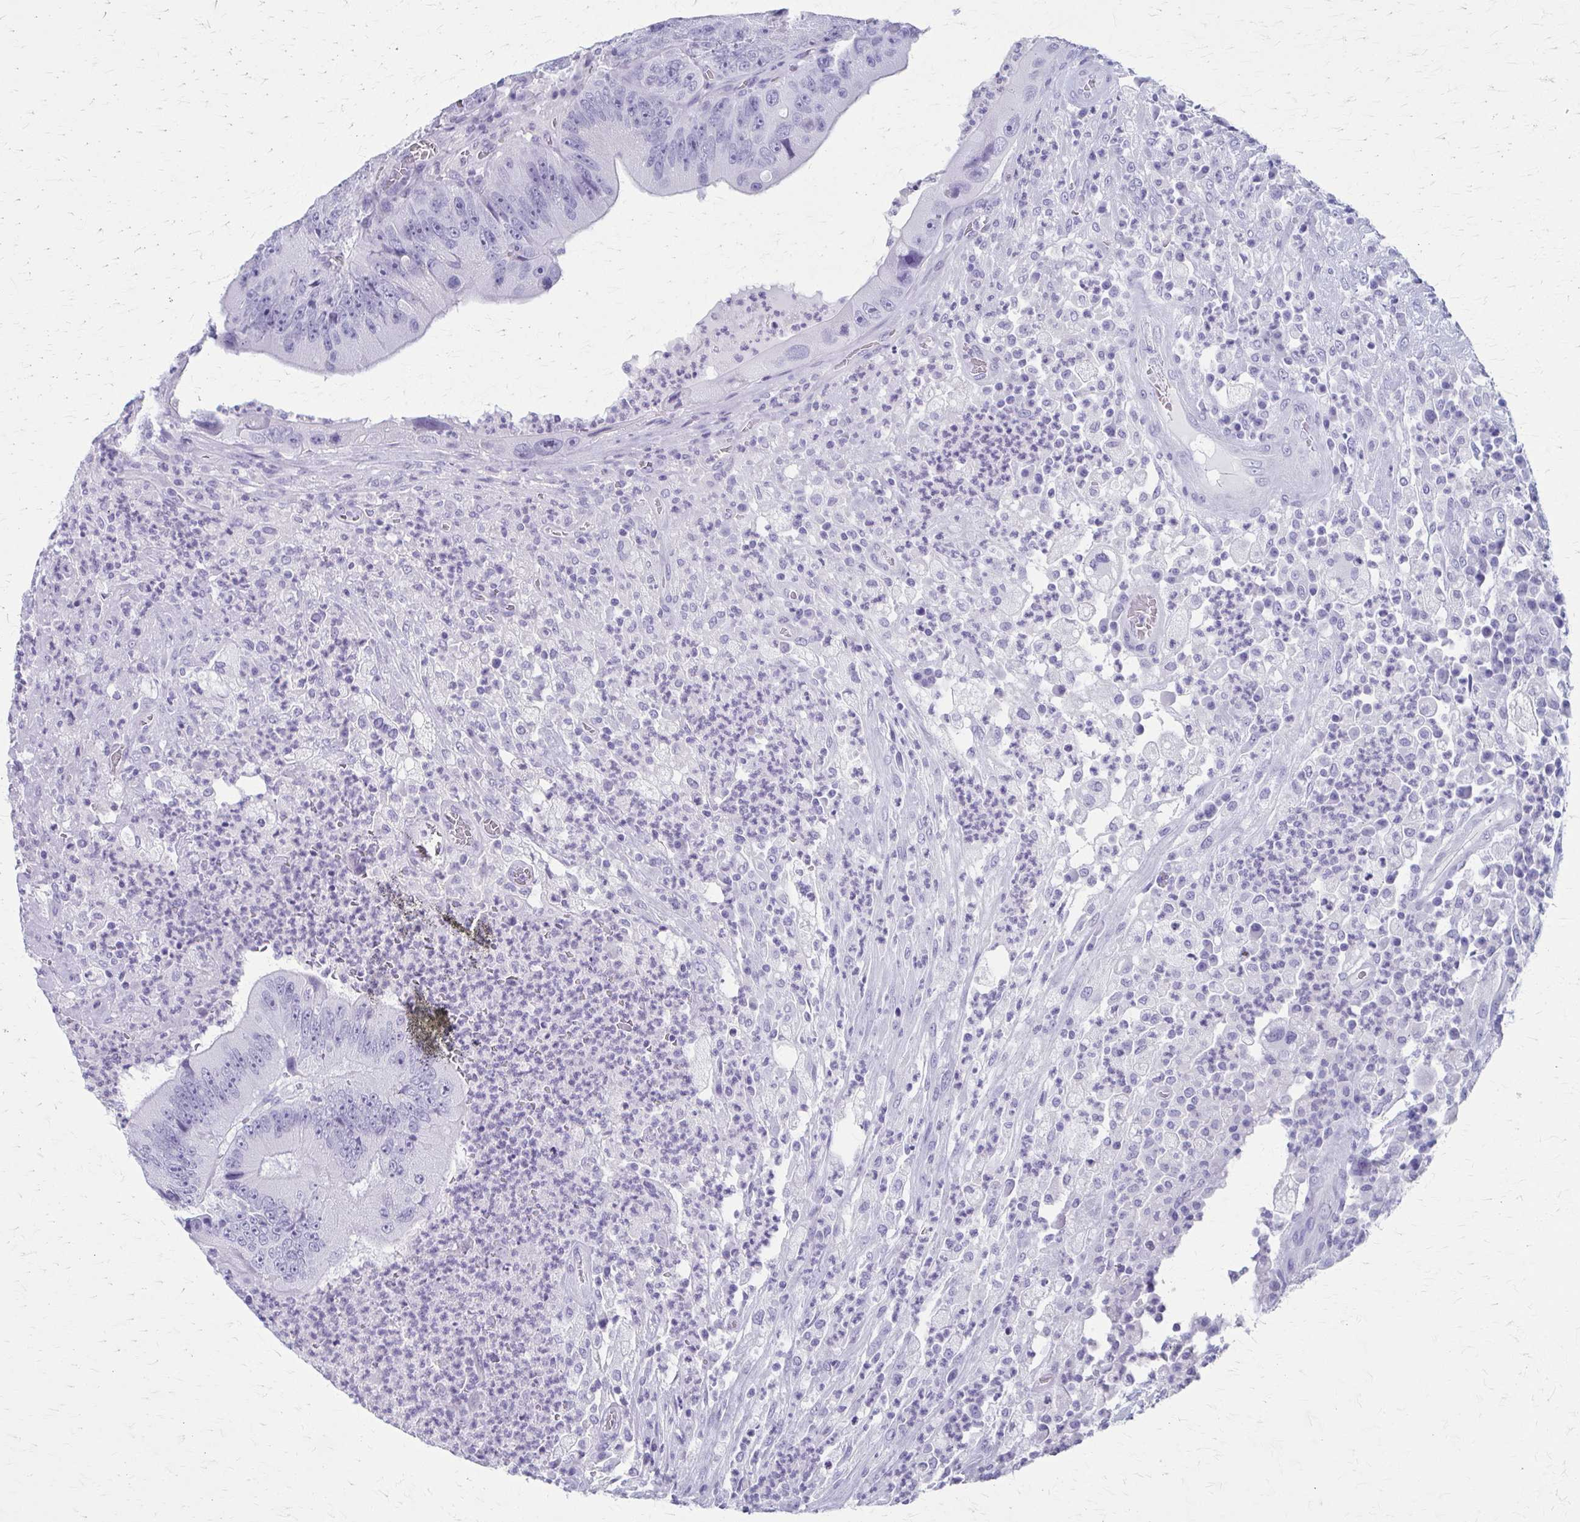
{"staining": {"intensity": "negative", "quantity": "none", "location": "none"}, "tissue": "colorectal cancer", "cell_type": "Tumor cells", "image_type": "cancer", "snomed": [{"axis": "morphology", "description": "Adenocarcinoma, NOS"}, {"axis": "topography", "description": "Colon"}], "caption": "Tumor cells show no significant positivity in colorectal cancer (adenocarcinoma).", "gene": "CELF5", "patient": {"sex": "female", "age": 86}}